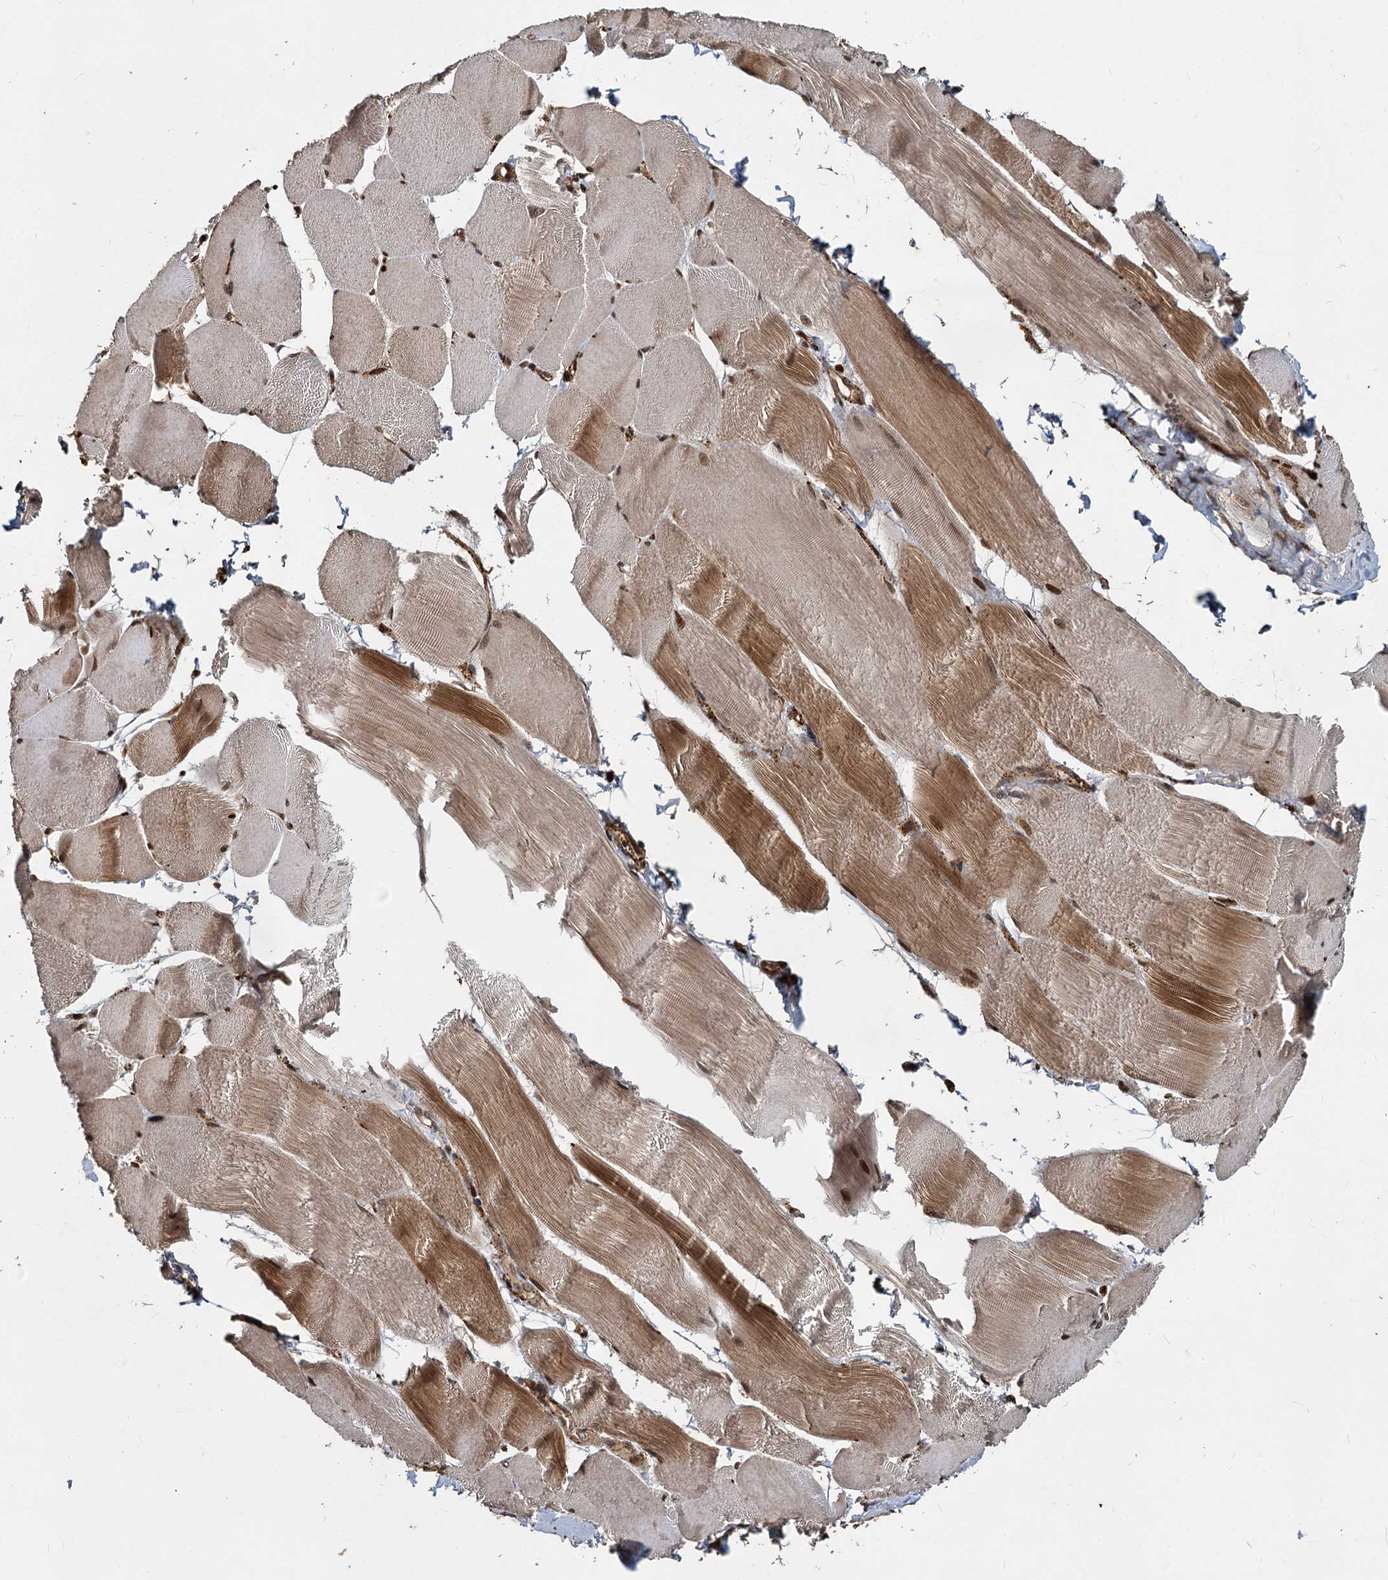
{"staining": {"intensity": "moderate", "quantity": ">75%", "location": "cytoplasmic/membranous,nuclear"}, "tissue": "skeletal muscle", "cell_type": "Myocytes", "image_type": "normal", "snomed": [{"axis": "morphology", "description": "Normal tissue, NOS"}, {"axis": "morphology", "description": "Basal cell carcinoma"}, {"axis": "topography", "description": "Skeletal muscle"}], "caption": "Unremarkable skeletal muscle exhibits moderate cytoplasmic/membranous,nuclear expression in about >75% of myocytes The staining was performed using DAB (3,3'-diaminobenzidine) to visualize the protein expression in brown, while the nuclei were stained in blue with hematoxylin (Magnification: 20x)..", "gene": "TRIM23", "patient": {"sex": "female", "age": 64}}